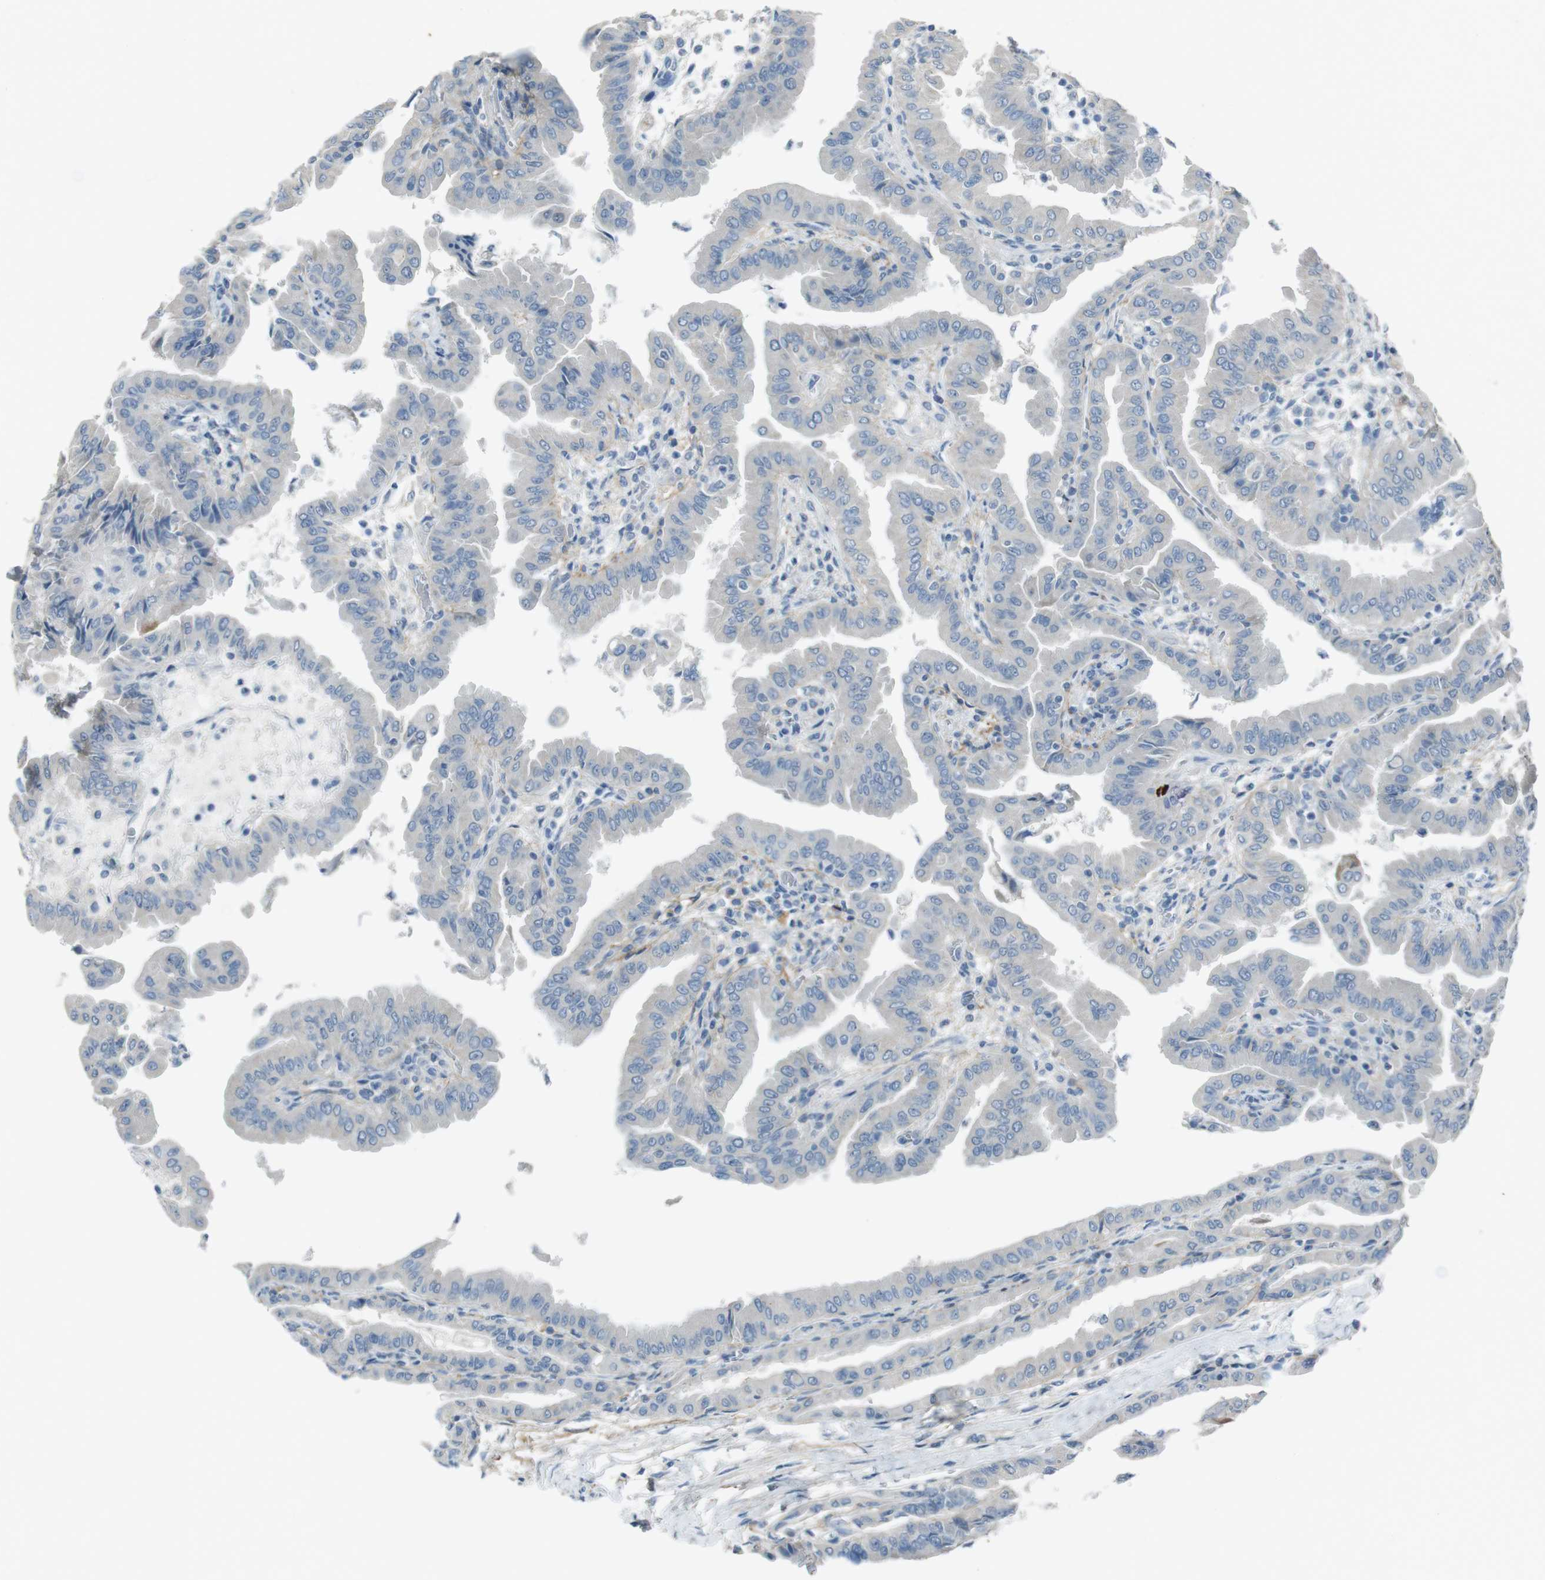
{"staining": {"intensity": "negative", "quantity": "none", "location": "none"}, "tissue": "thyroid cancer", "cell_type": "Tumor cells", "image_type": "cancer", "snomed": [{"axis": "morphology", "description": "Papillary adenocarcinoma, NOS"}, {"axis": "topography", "description": "Thyroid gland"}], "caption": "Micrograph shows no significant protein expression in tumor cells of thyroid cancer (papillary adenocarcinoma).", "gene": "ENTPD7", "patient": {"sex": "male", "age": 33}}